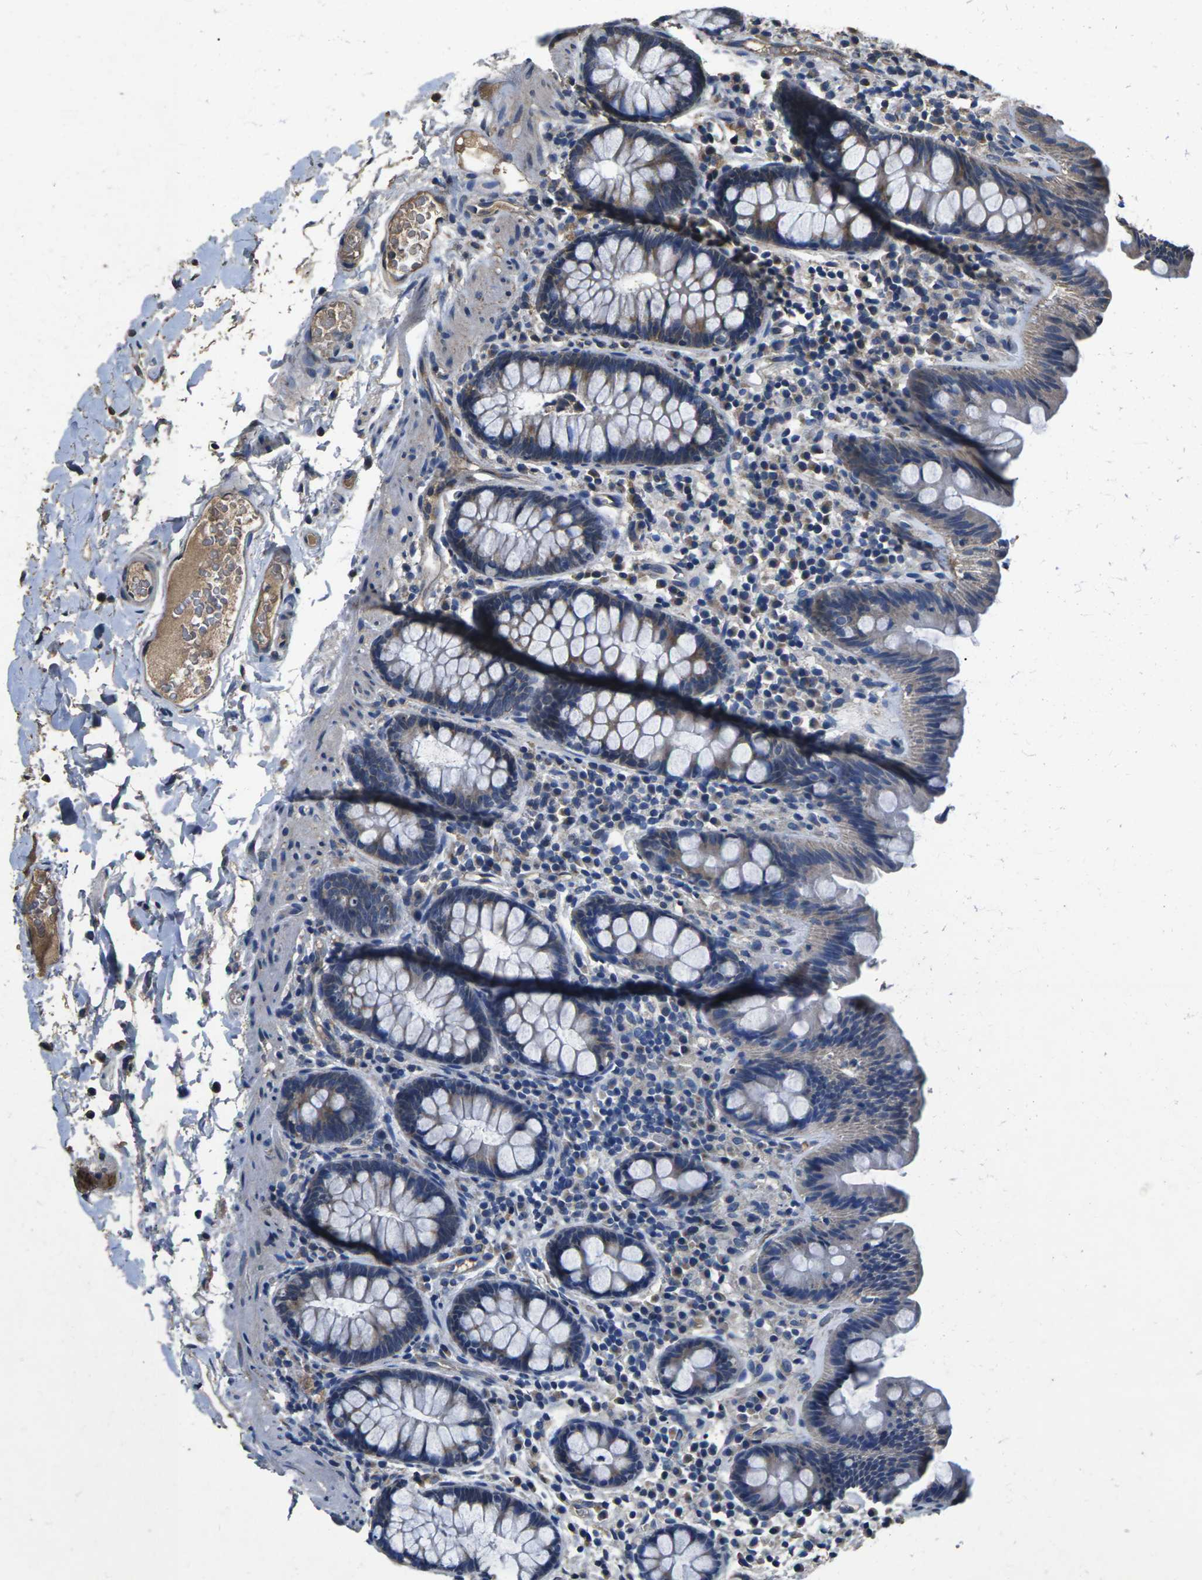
{"staining": {"intensity": "weak", "quantity": ">75%", "location": "cytoplasmic/membranous"}, "tissue": "colon", "cell_type": "Endothelial cells", "image_type": "normal", "snomed": [{"axis": "morphology", "description": "Normal tissue, NOS"}, {"axis": "topography", "description": "Colon"}], "caption": "Endothelial cells show low levels of weak cytoplasmic/membranous positivity in approximately >75% of cells in benign colon. (Stains: DAB (3,3'-diaminobenzidine) in brown, nuclei in blue, Microscopy: brightfield microscopy at high magnification).", "gene": "B4GAT1", "patient": {"sex": "female", "age": 80}}